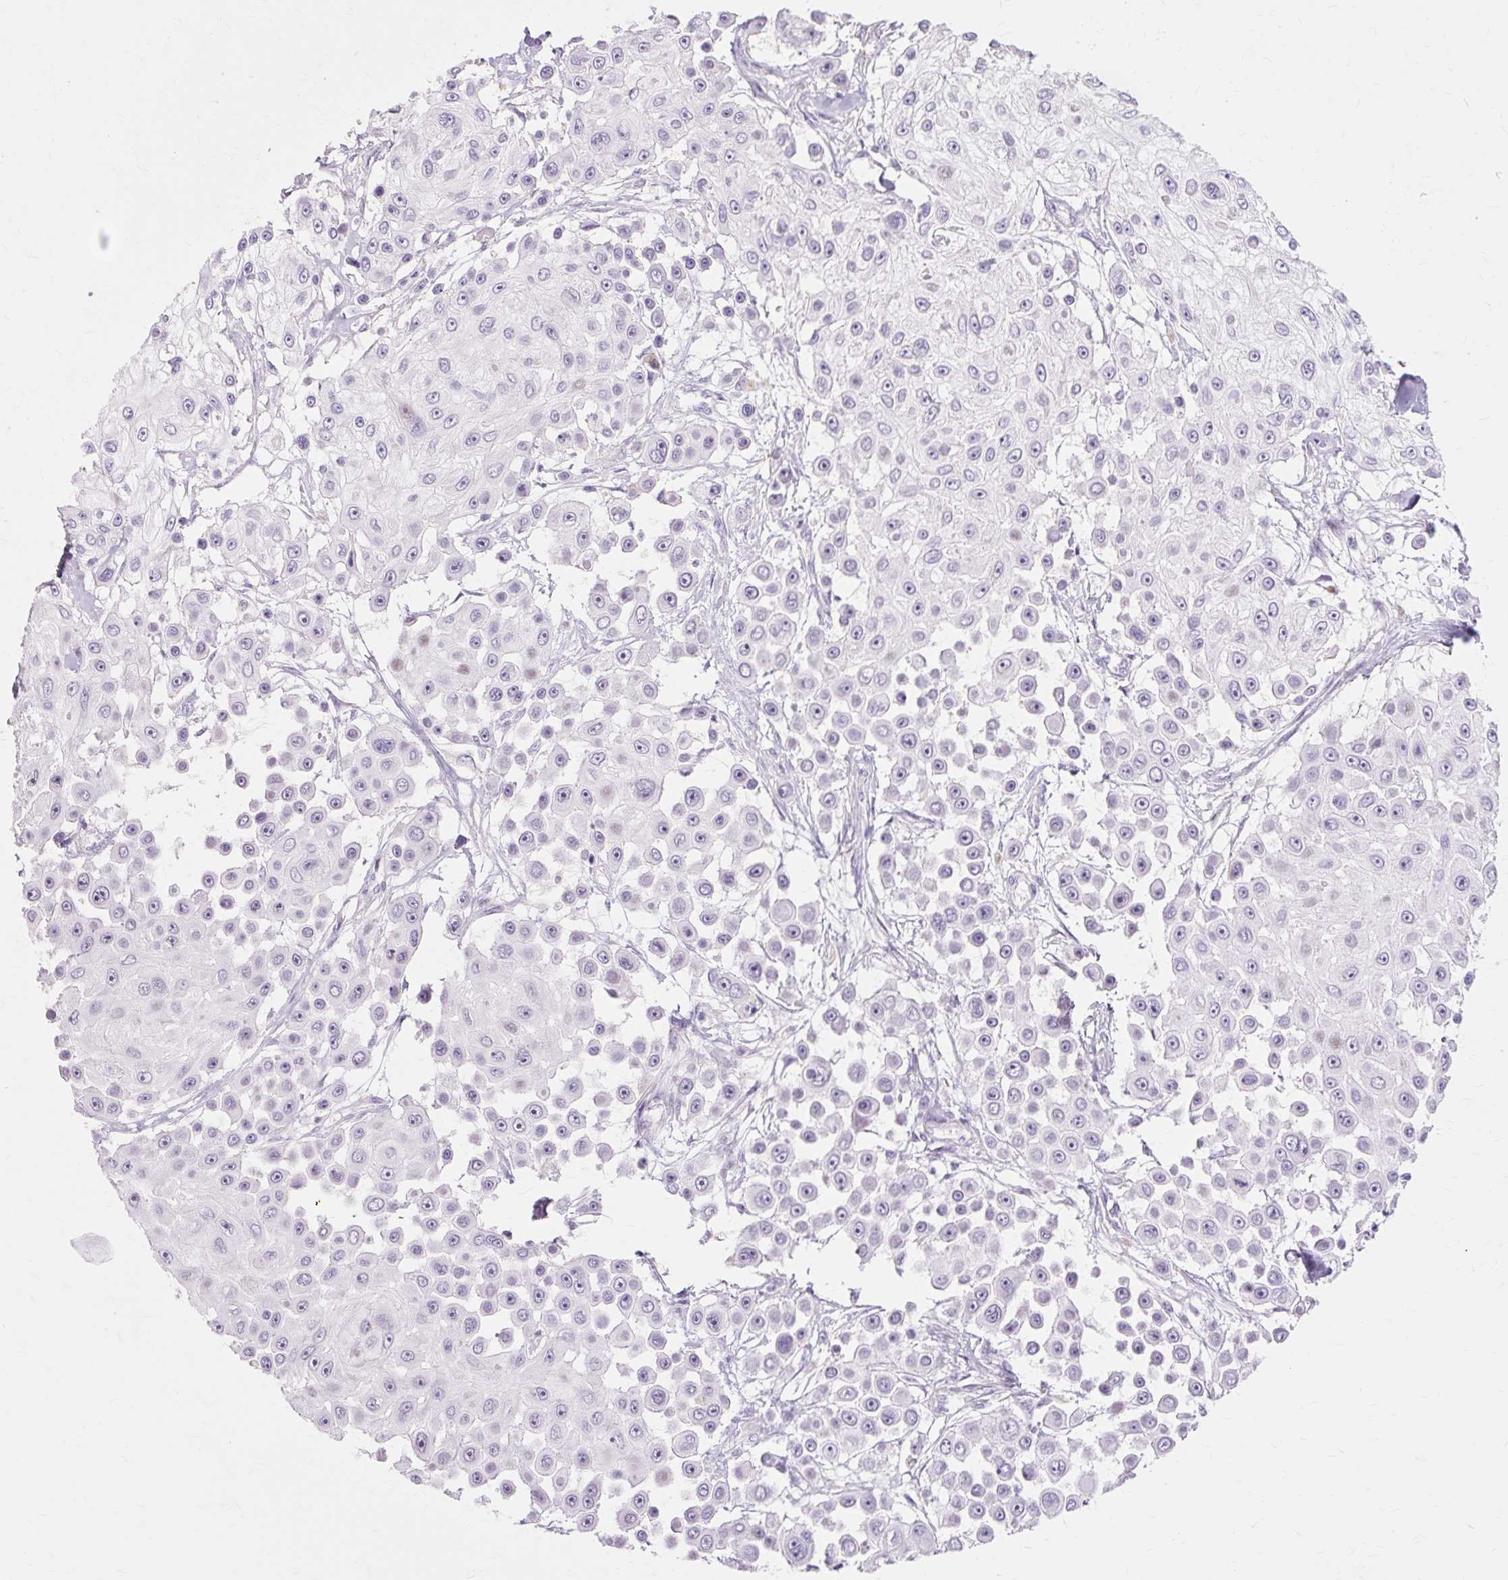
{"staining": {"intensity": "negative", "quantity": "none", "location": "none"}, "tissue": "skin cancer", "cell_type": "Tumor cells", "image_type": "cancer", "snomed": [{"axis": "morphology", "description": "Squamous cell carcinoma, NOS"}, {"axis": "topography", "description": "Skin"}], "caption": "Immunohistochemical staining of skin cancer (squamous cell carcinoma) demonstrates no significant positivity in tumor cells.", "gene": "IRX2", "patient": {"sex": "male", "age": 67}}